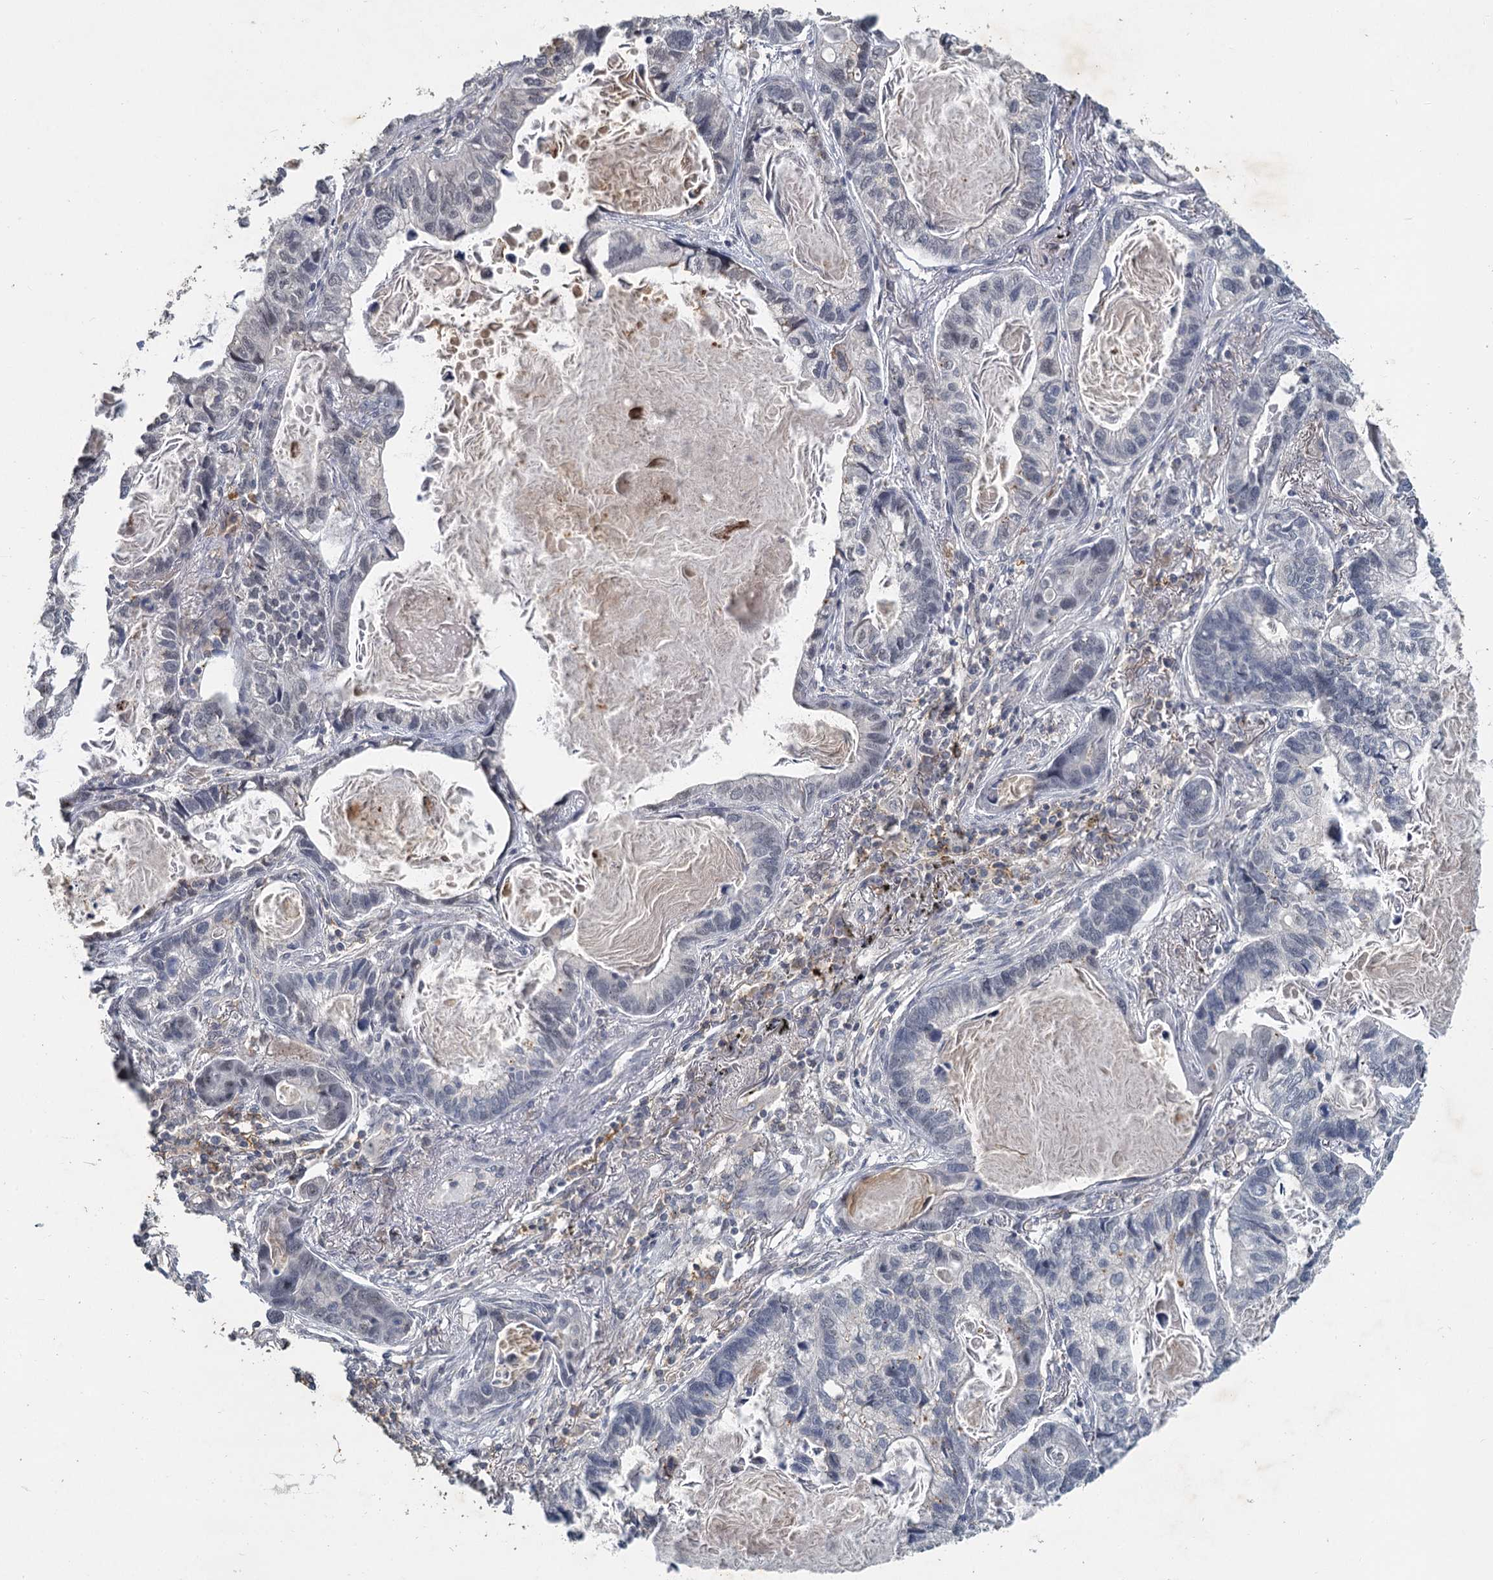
{"staining": {"intensity": "negative", "quantity": "none", "location": "none"}, "tissue": "lung cancer", "cell_type": "Tumor cells", "image_type": "cancer", "snomed": [{"axis": "morphology", "description": "Adenocarcinoma, NOS"}, {"axis": "topography", "description": "Lung"}], "caption": "Immunohistochemical staining of lung adenocarcinoma reveals no significant staining in tumor cells.", "gene": "MUCL1", "patient": {"sex": "male", "age": 67}}